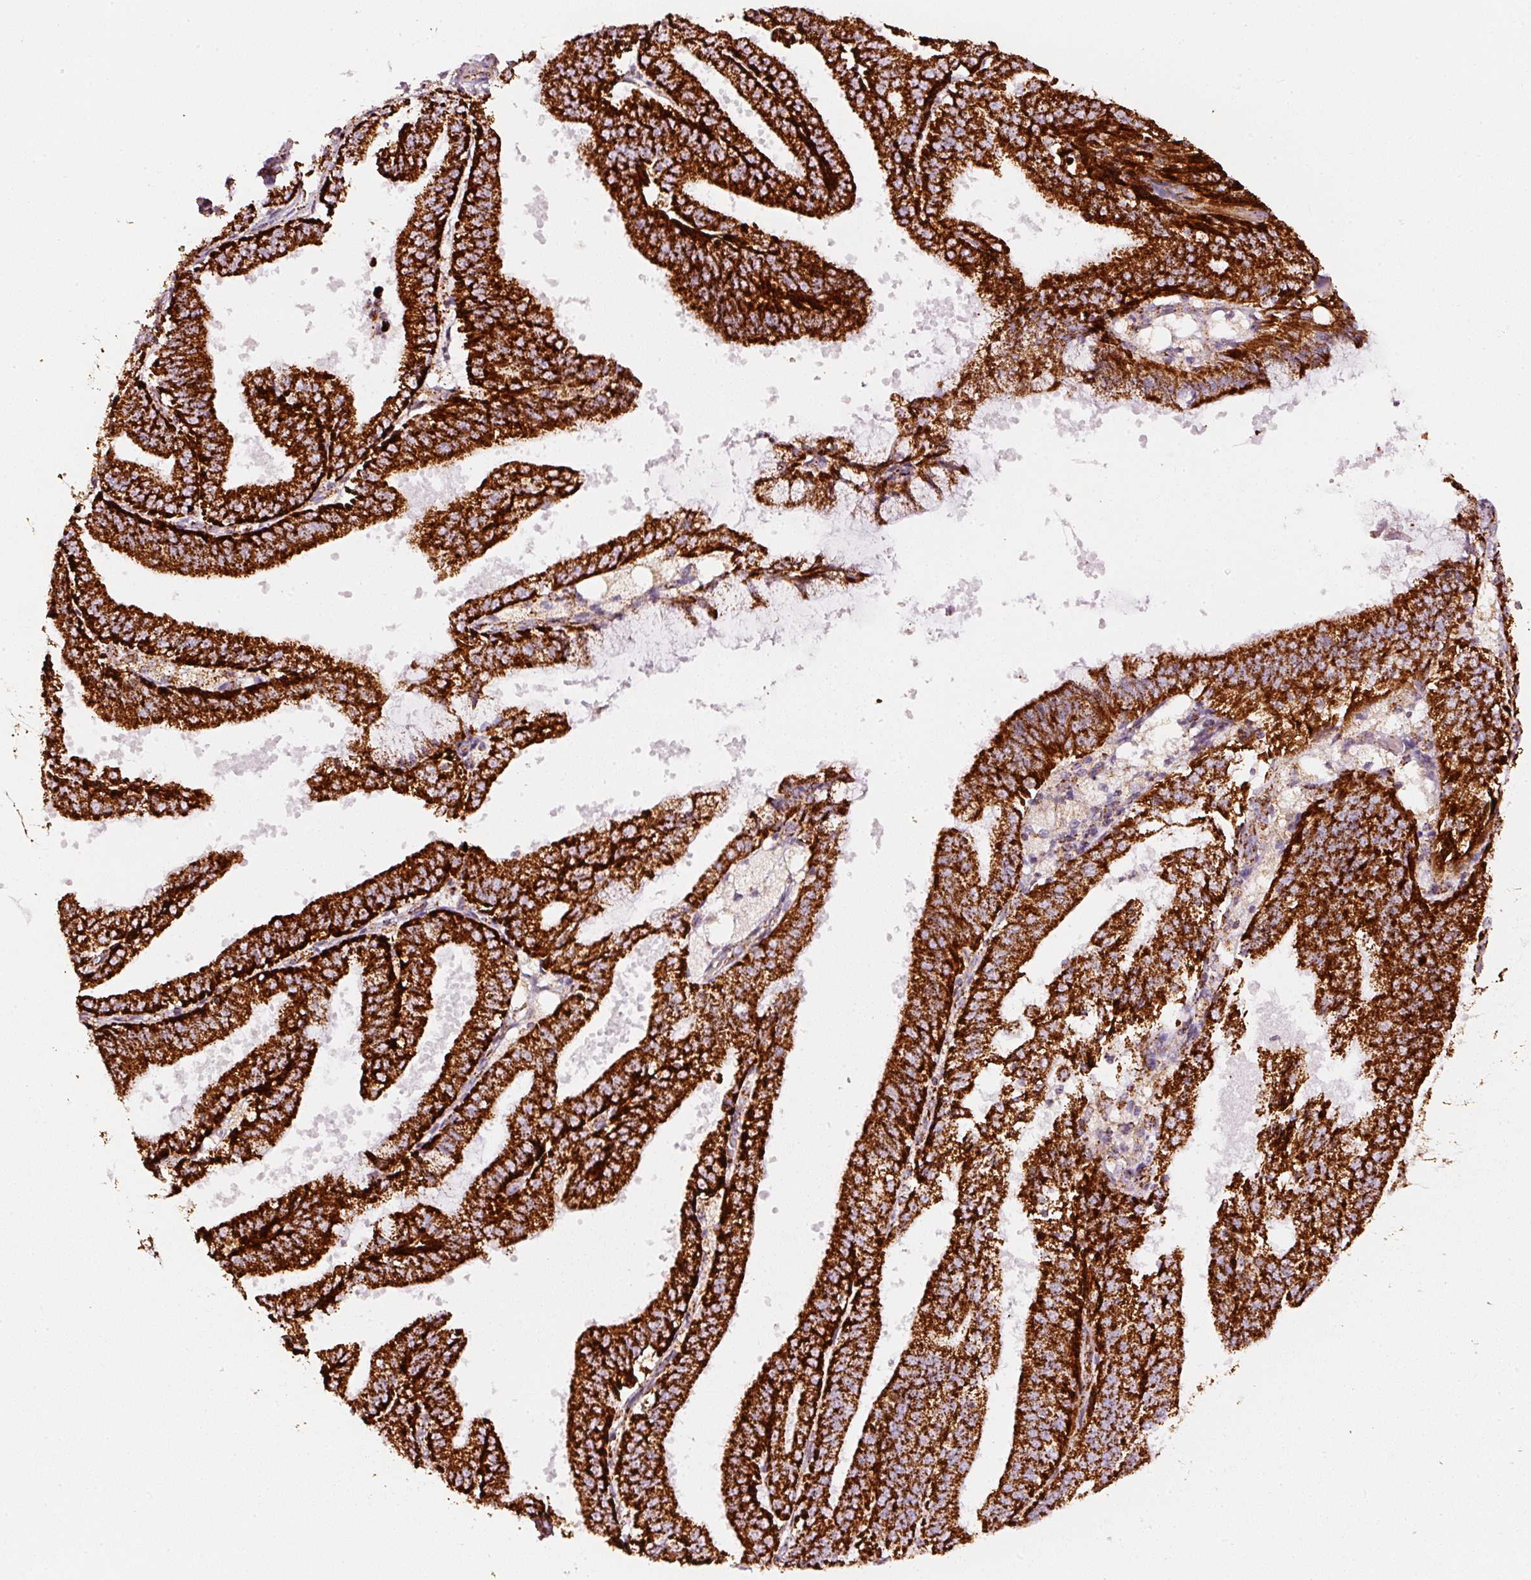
{"staining": {"intensity": "strong", "quantity": ">75%", "location": "cytoplasmic/membranous"}, "tissue": "endometrial cancer", "cell_type": "Tumor cells", "image_type": "cancer", "snomed": [{"axis": "morphology", "description": "Adenocarcinoma, NOS"}, {"axis": "topography", "description": "Endometrium"}], "caption": "IHC photomicrograph of human endometrial cancer stained for a protein (brown), which shows high levels of strong cytoplasmic/membranous expression in approximately >75% of tumor cells.", "gene": "UQCRC1", "patient": {"sex": "female", "age": 63}}